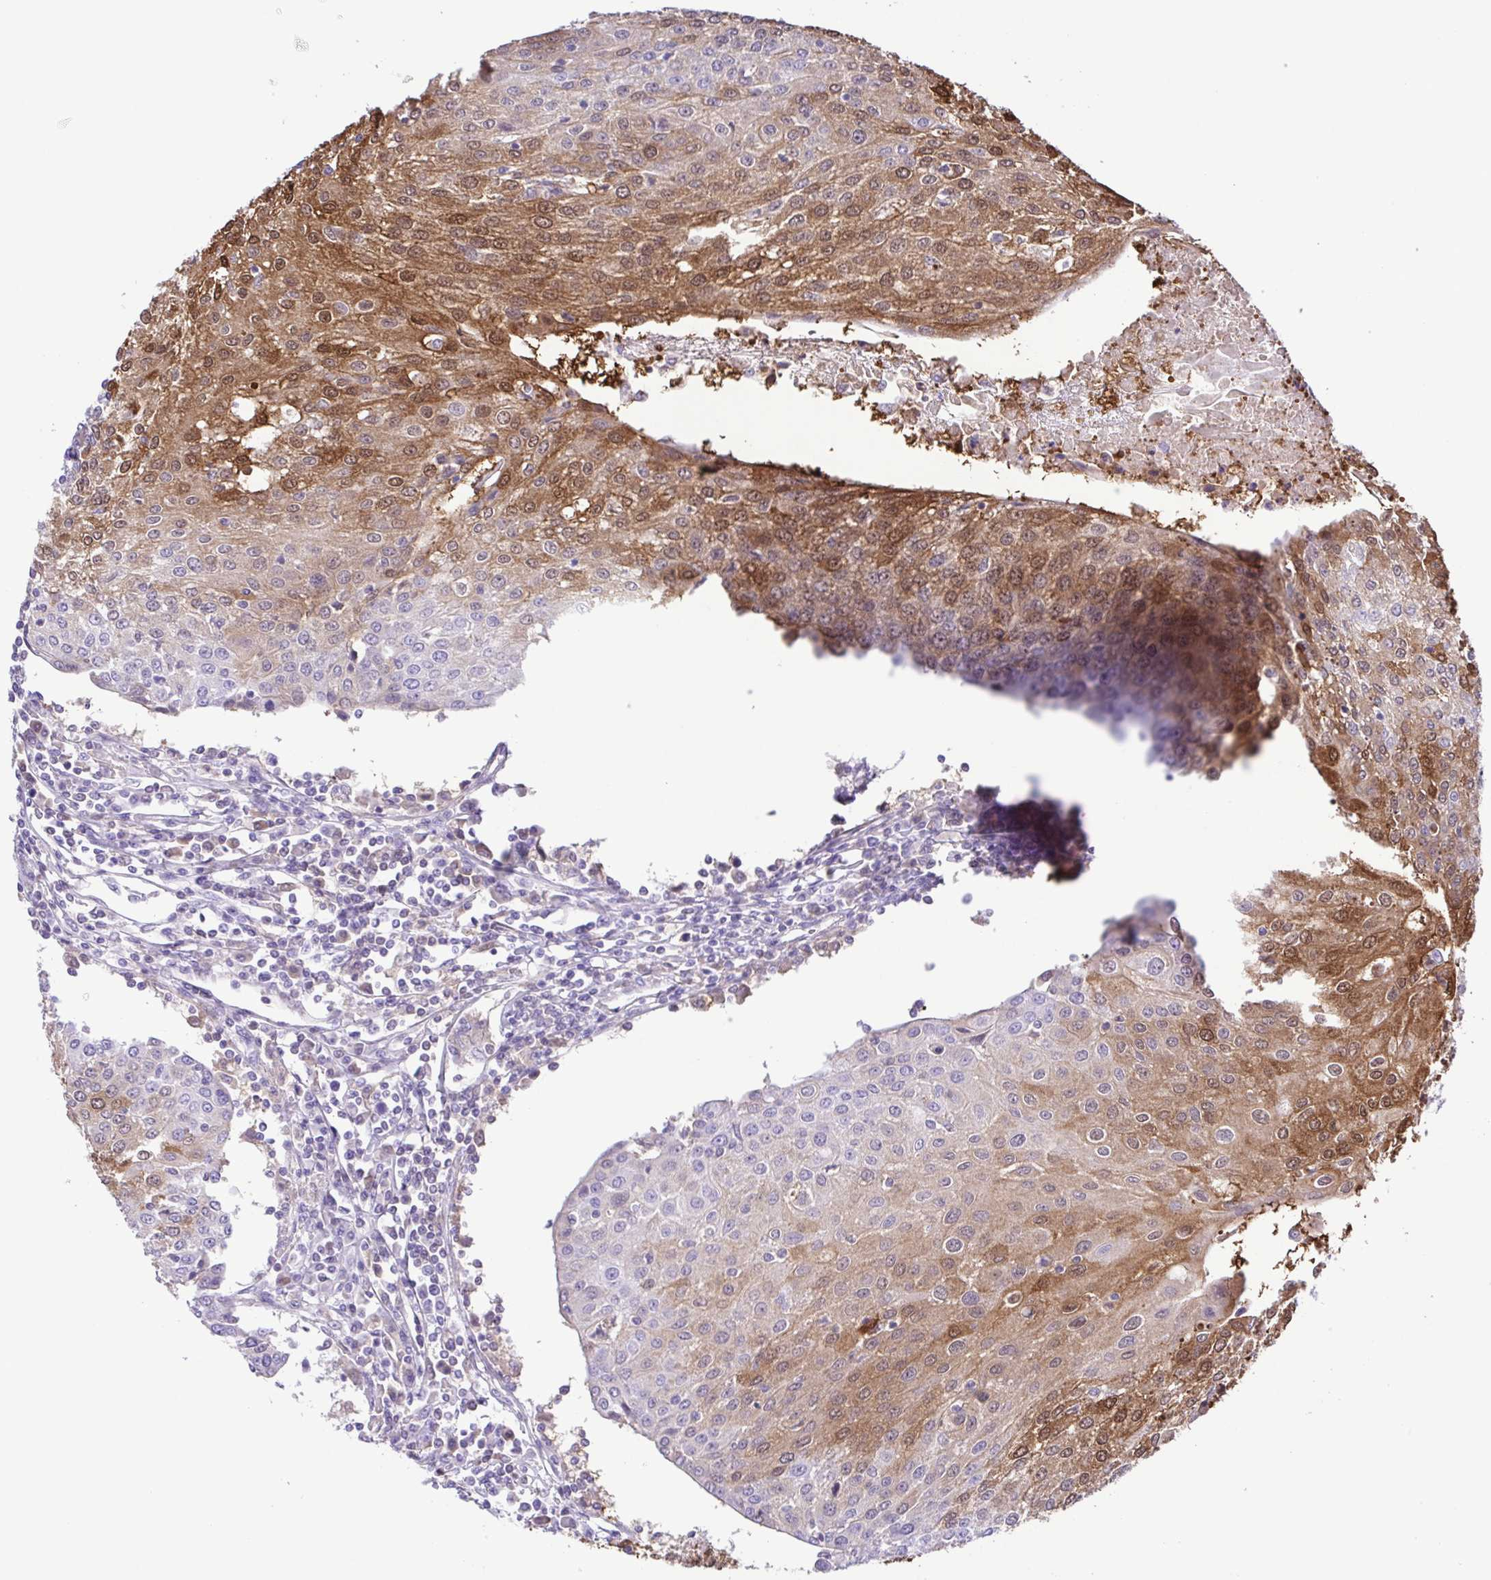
{"staining": {"intensity": "moderate", "quantity": "25%-75%", "location": "cytoplasmic/membranous,nuclear"}, "tissue": "urothelial cancer", "cell_type": "Tumor cells", "image_type": "cancer", "snomed": [{"axis": "morphology", "description": "Urothelial carcinoma, High grade"}, {"axis": "topography", "description": "Urinary bladder"}], "caption": "Urothelial cancer stained for a protein shows moderate cytoplasmic/membranous and nuclear positivity in tumor cells. Nuclei are stained in blue.", "gene": "CASP14", "patient": {"sex": "female", "age": 85}}